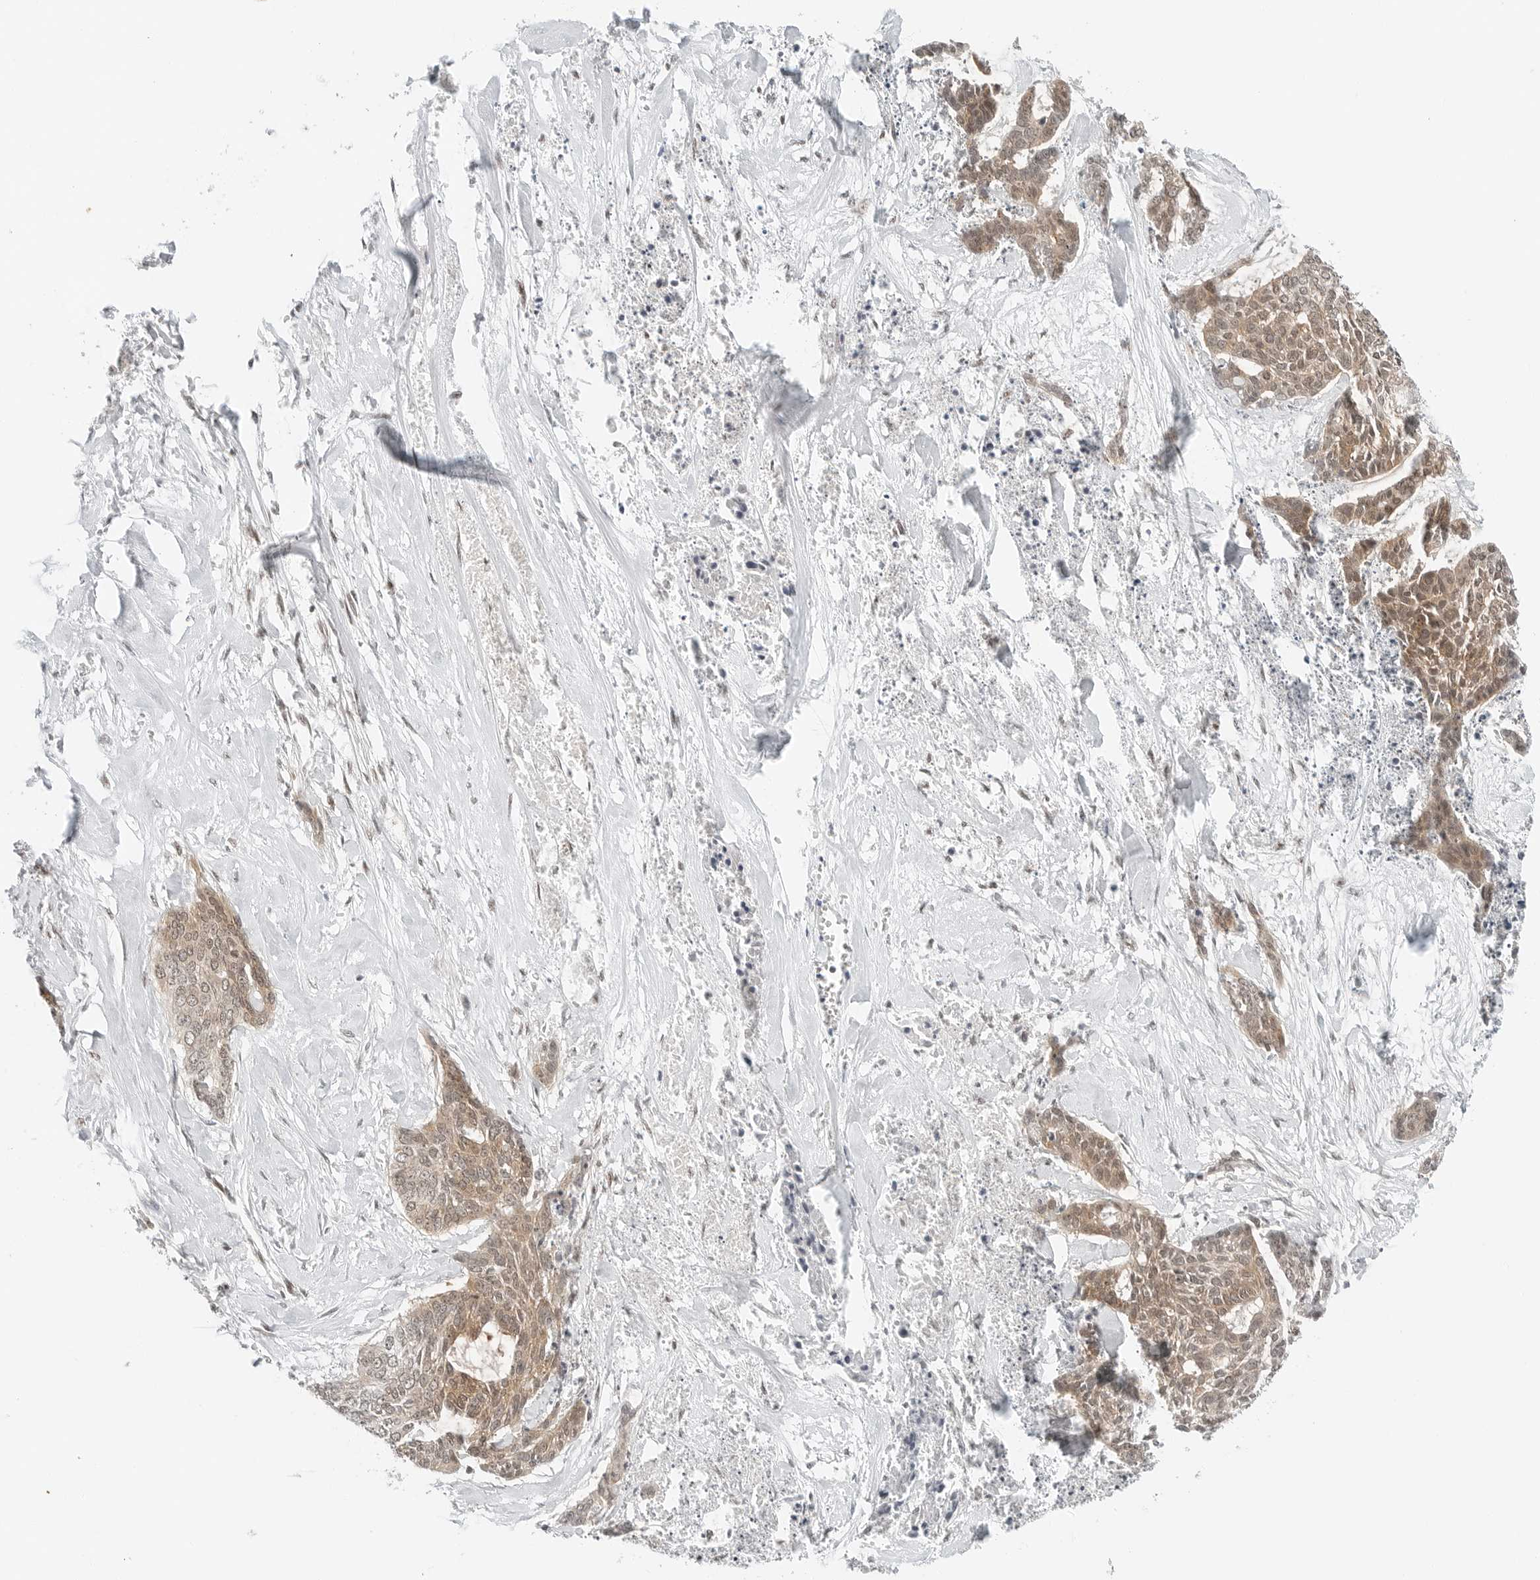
{"staining": {"intensity": "moderate", "quantity": ">75%", "location": "cytoplasmic/membranous,nuclear"}, "tissue": "skin cancer", "cell_type": "Tumor cells", "image_type": "cancer", "snomed": [{"axis": "morphology", "description": "Basal cell carcinoma"}, {"axis": "topography", "description": "Skin"}], "caption": "High-magnification brightfield microscopy of skin basal cell carcinoma stained with DAB (brown) and counterstained with hematoxylin (blue). tumor cells exhibit moderate cytoplasmic/membranous and nuclear staining is seen in approximately>75% of cells.", "gene": "CRTC2", "patient": {"sex": "female", "age": 64}}